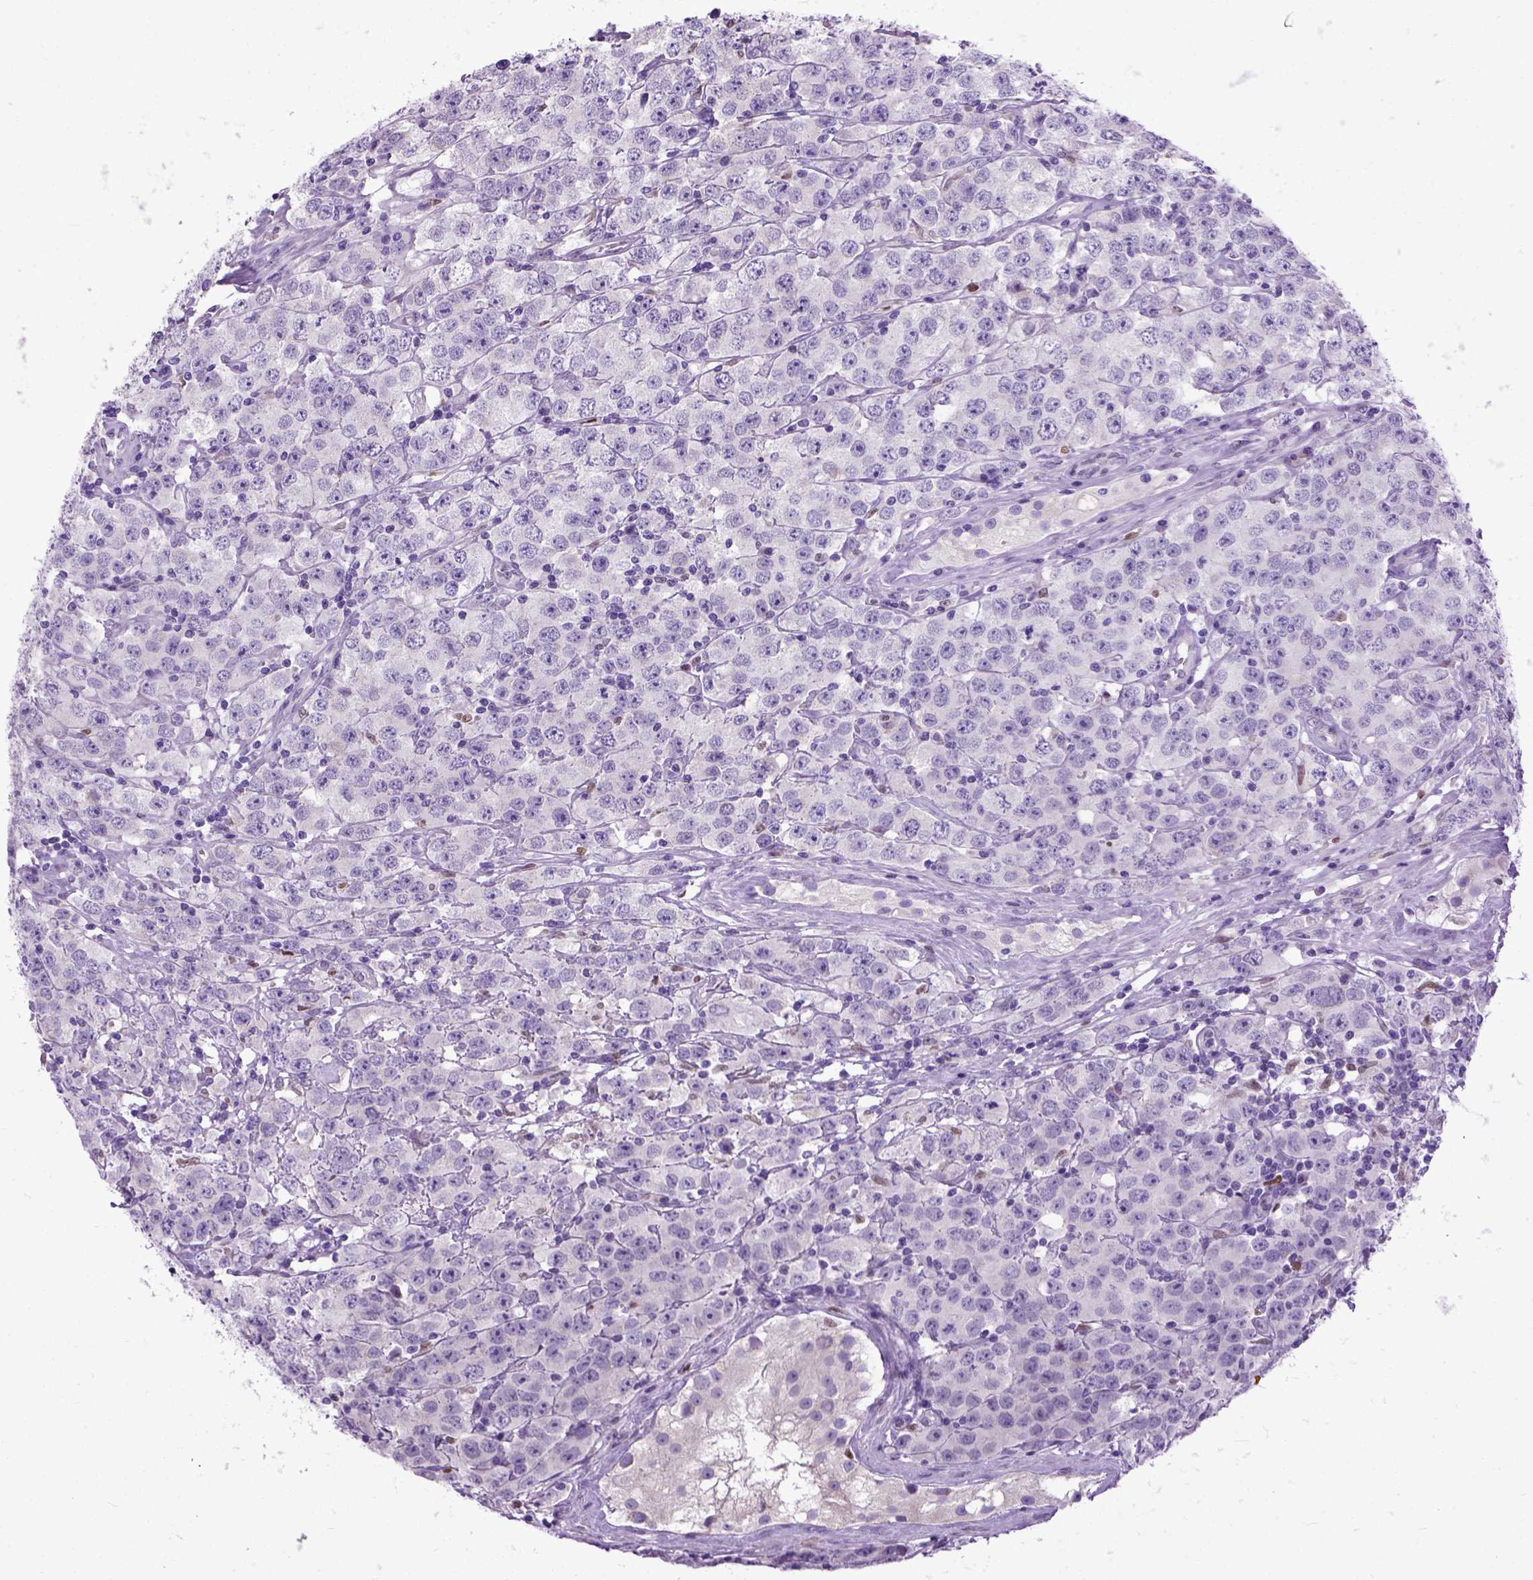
{"staining": {"intensity": "negative", "quantity": "none", "location": "none"}, "tissue": "testis cancer", "cell_type": "Tumor cells", "image_type": "cancer", "snomed": [{"axis": "morphology", "description": "Seminoma, NOS"}, {"axis": "topography", "description": "Testis"}], "caption": "High power microscopy micrograph of an immunohistochemistry (IHC) photomicrograph of testis seminoma, revealing no significant staining in tumor cells.", "gene": "CRB1", "patient": {"sex": "male", "age": 52}}